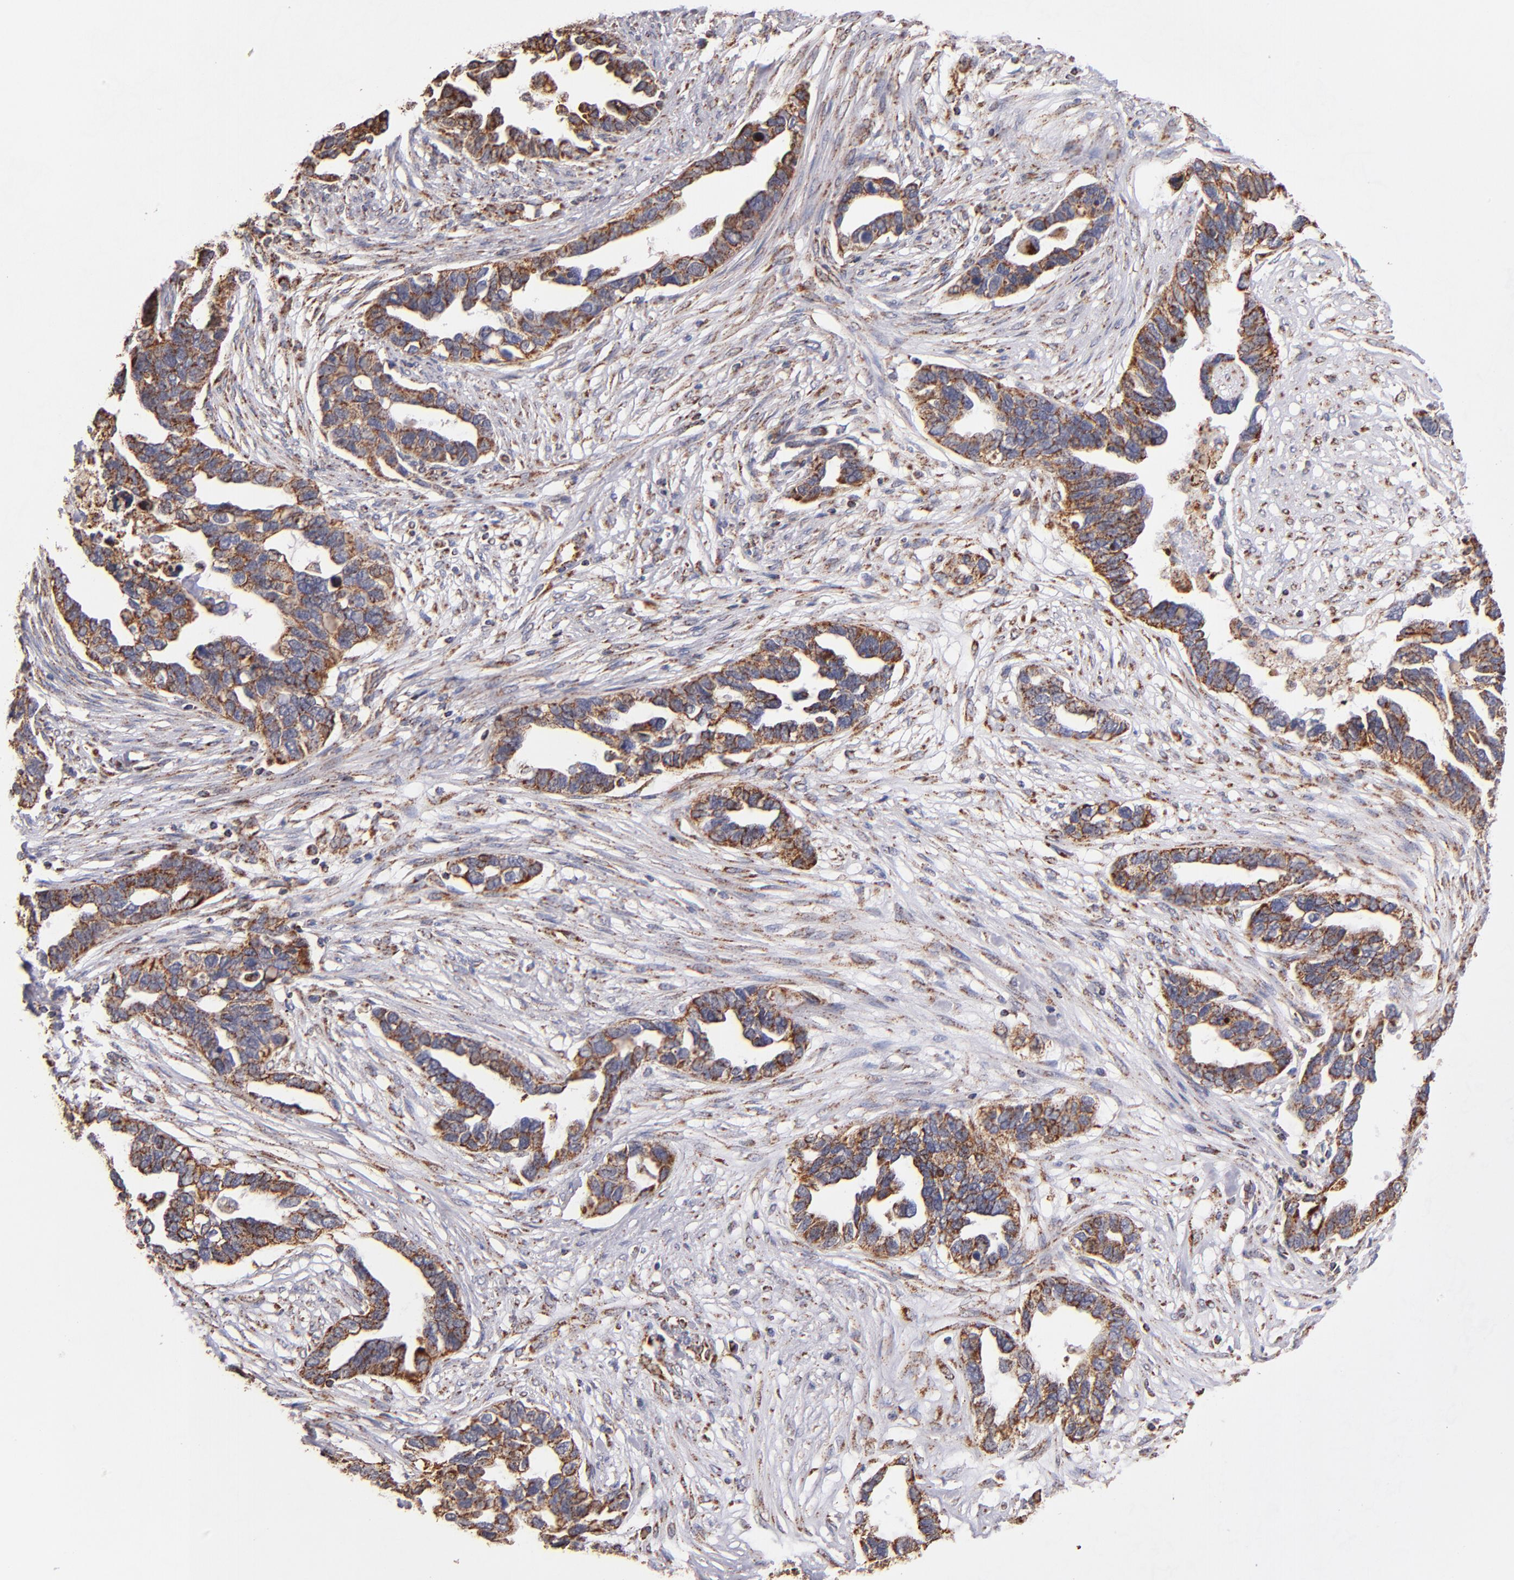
{"staining": {"intensity": "moderate", "quantity": ">75%", "location": "cytoplasmic/membranous"}, "tissue": "ovarian cancer", "cell_type": "Tumor cells", "image_type": "cancer", "snomed": [{"axis": "morphology", "description": "Cystadenocarcinoma, serous, NOS"}, {"axis": "topography", "description": "Ovary"}], "caption": "A medium amount of moderate cytoplasmic/membranous staining is appreciated in about >75% of tumor cells in ovarian serous cystadenocarcinoma tissue.", "gene": "DLST", "patient": {"sex": "female", "age": 54}}